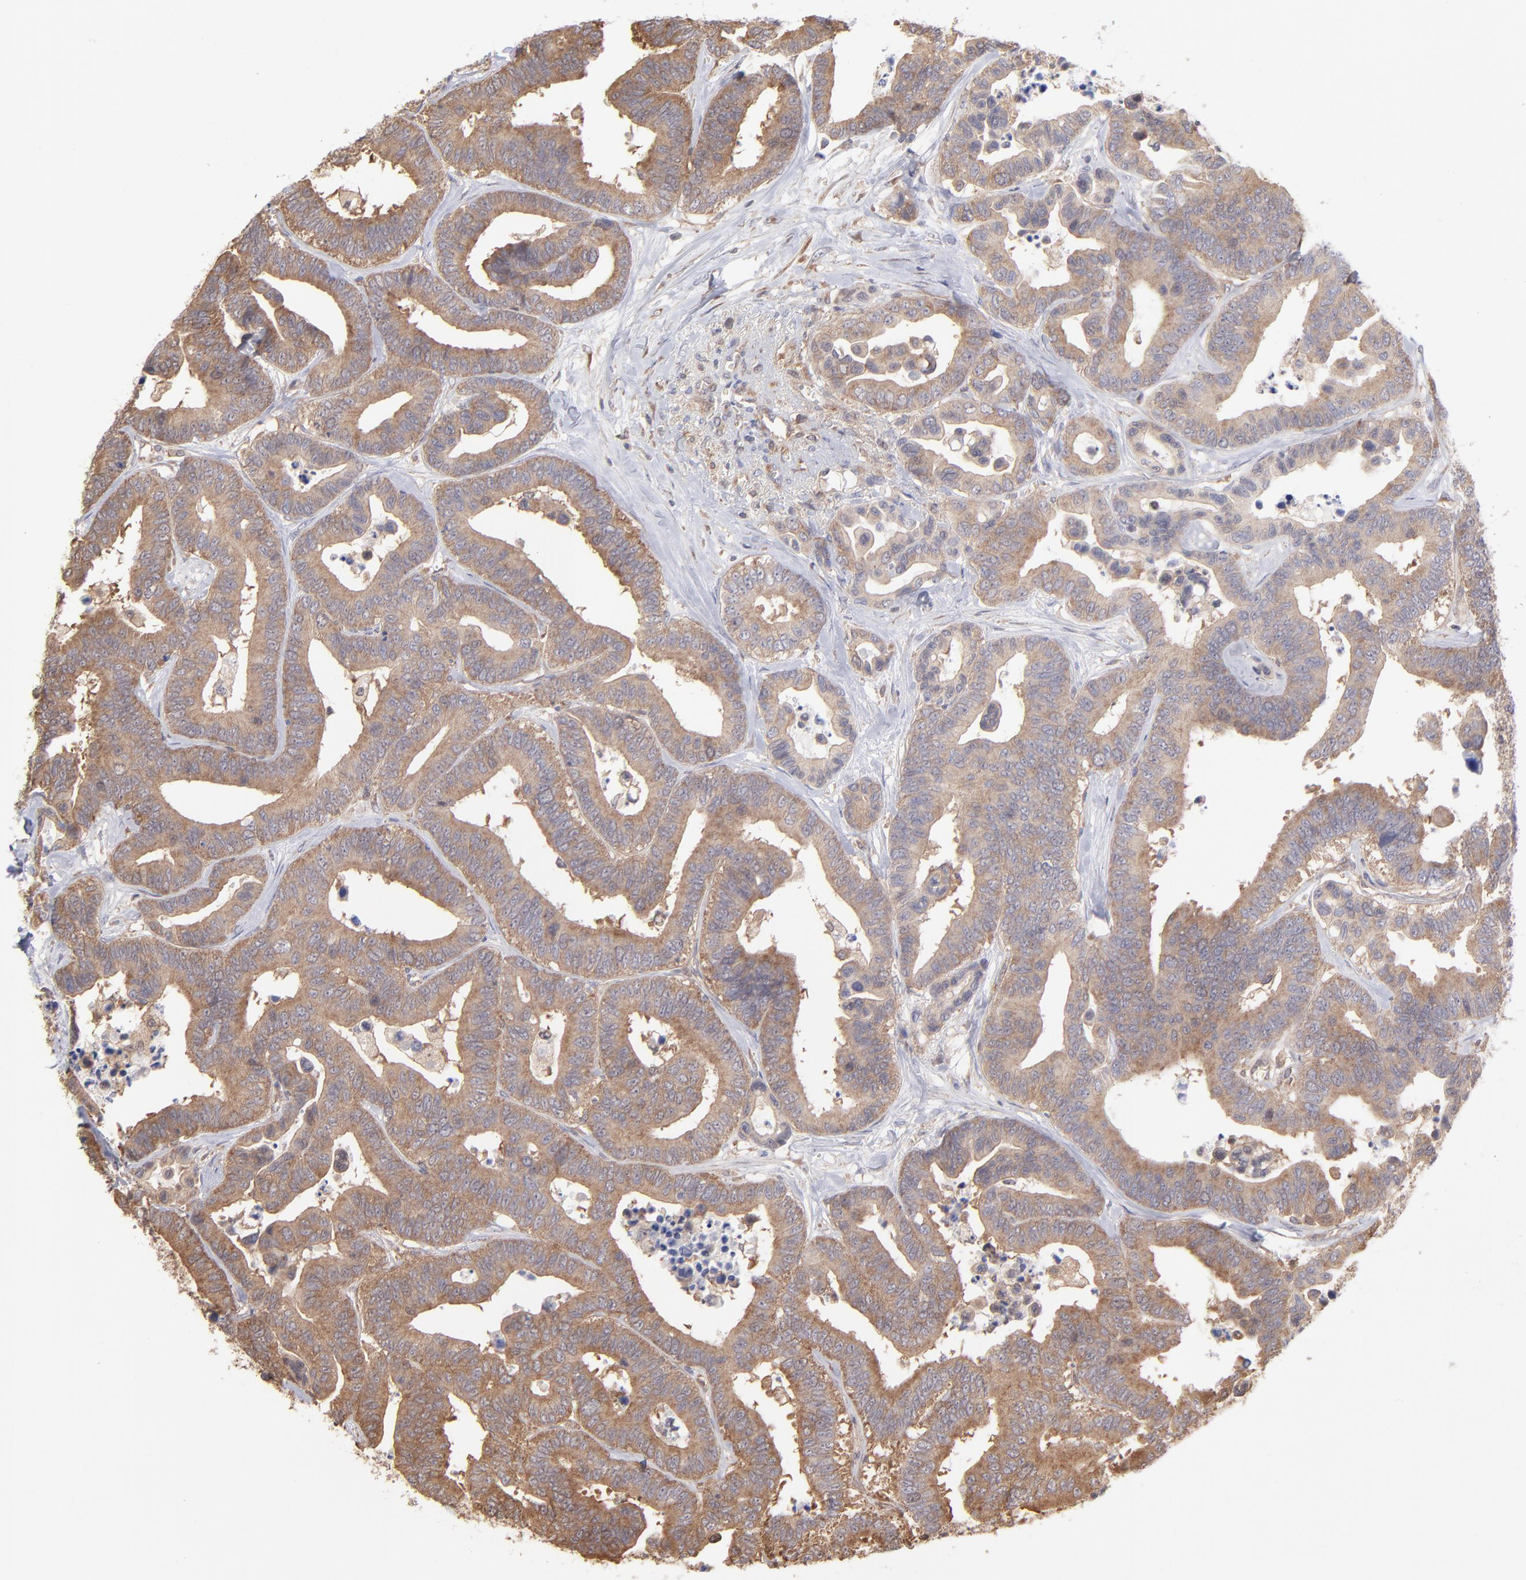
{"staining": {"intensity": "moderate", "quantity": ">75%", "location": "cytoplasmic/membranous"}, "tissue": "colorectal cancer", "cell_type": "Tumor cells", "image_type": "cancer", "snomed": [{"axis": "morphology", "description": "Adenocarcinoma, NOS"}, {"axis": "topography", "description": "Colon"}], "caption": "Immunohistochemistry (IHC) micrograph of human colorectal cancer (adenocarcinoma) stained for a protein (brown), which shows medium levels of moderate cytoplasmic/membranous expression in about >75% of tumor cells.", "gene": "MAPRE1", "patient": {"sex": "male", "age": 82}}